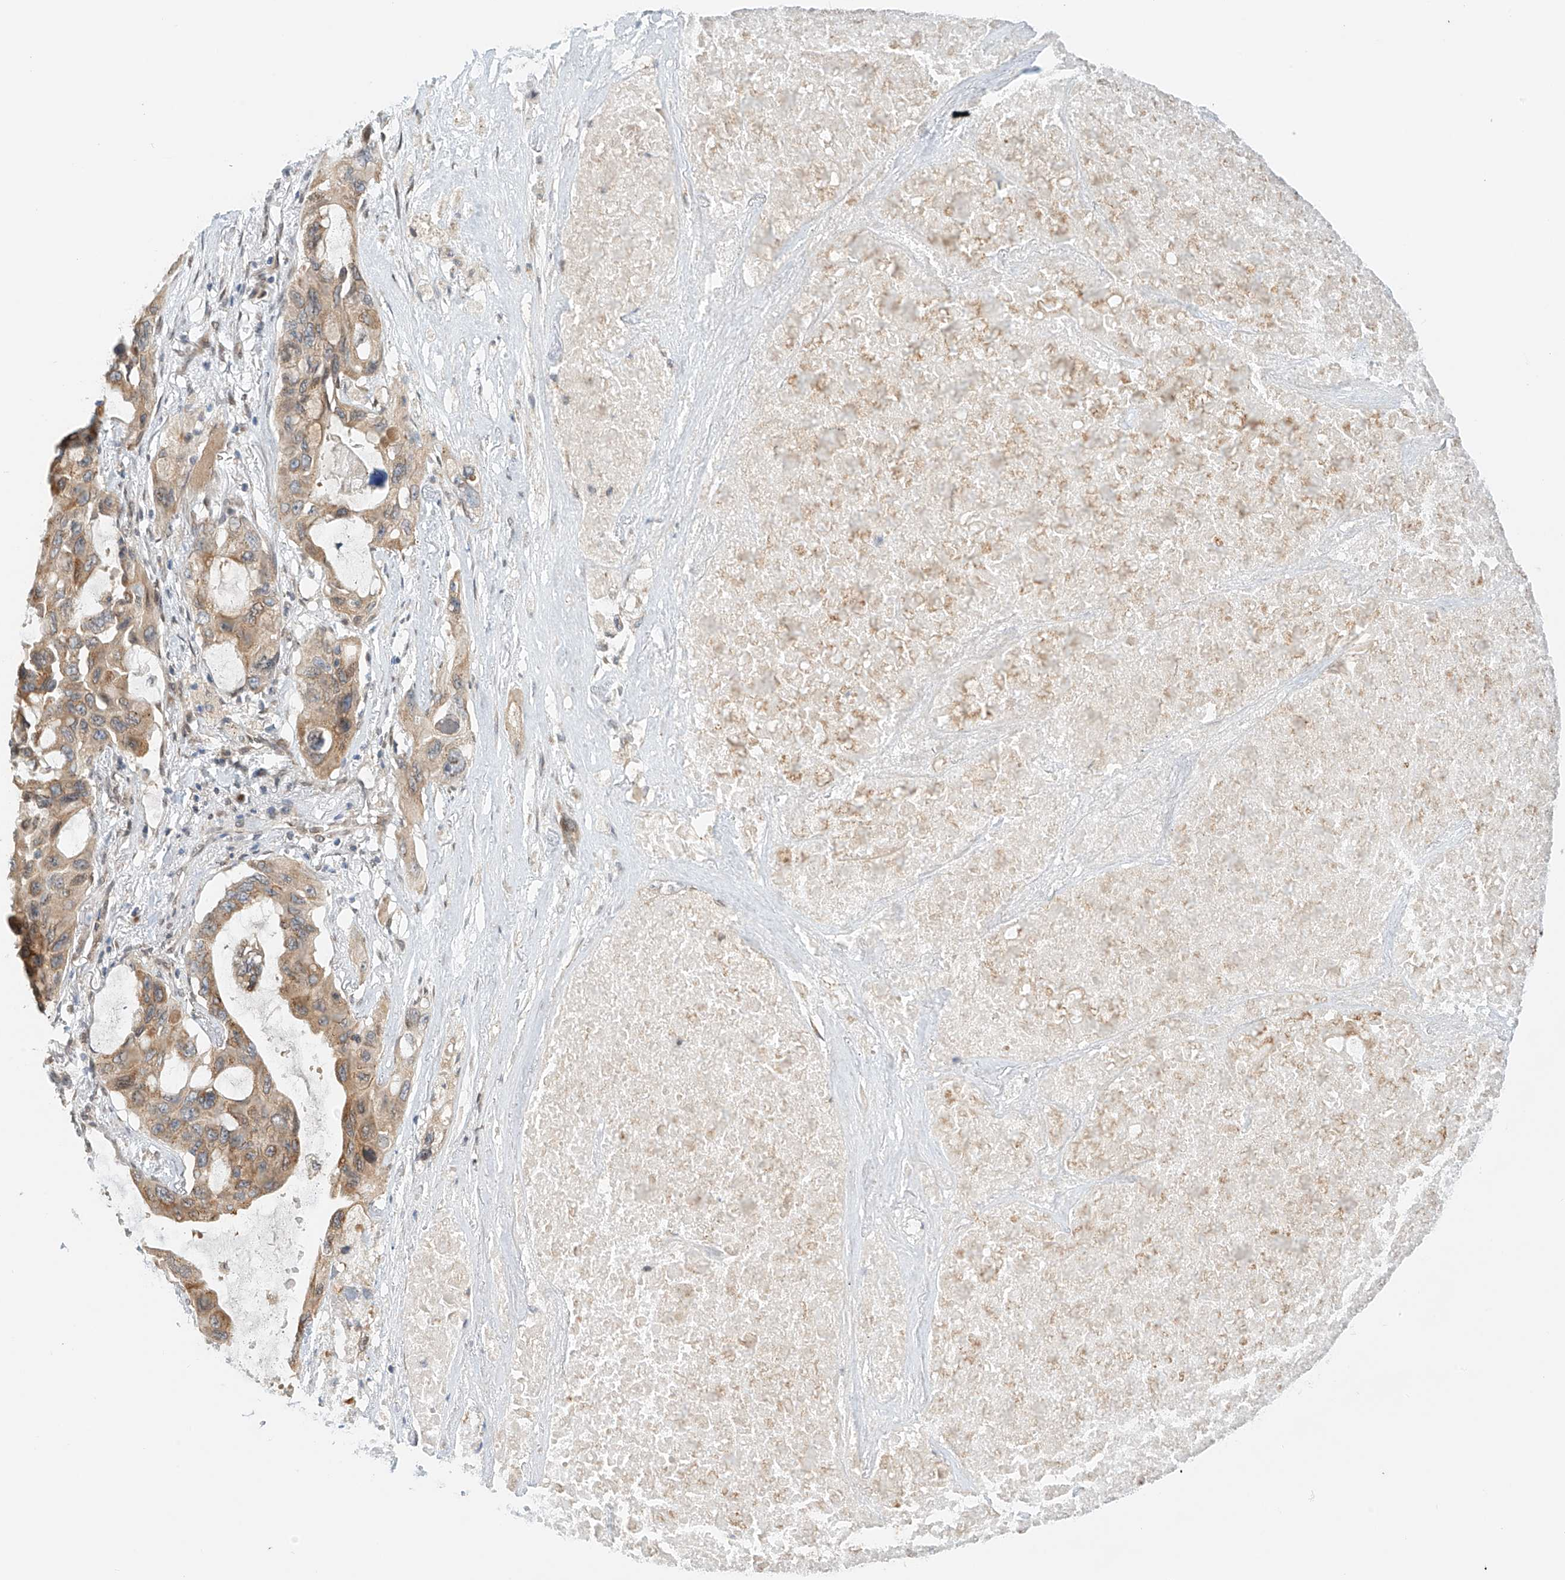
{"staining": {"intensity": "moderate", "quantity": ">75%", "location": "cytoplasmic/membranous"}, "tissue": "lung cancer", "cell_type": "Tumor cells", "image_type": "cancer", "snomed": [{"axis": "morphology", "description": "Squamous cell carcinoma, NOS"}, {"axis": "topography", "description": "Lung"}], "caption": "Moderate cytoplasmic/membranous positivity is appreciated in approximately >75% of tumor cells in lung cancer (squamous cell carcinoma).", "gene": "STARD9", "patient": {"sex": "female", "age": 73}}